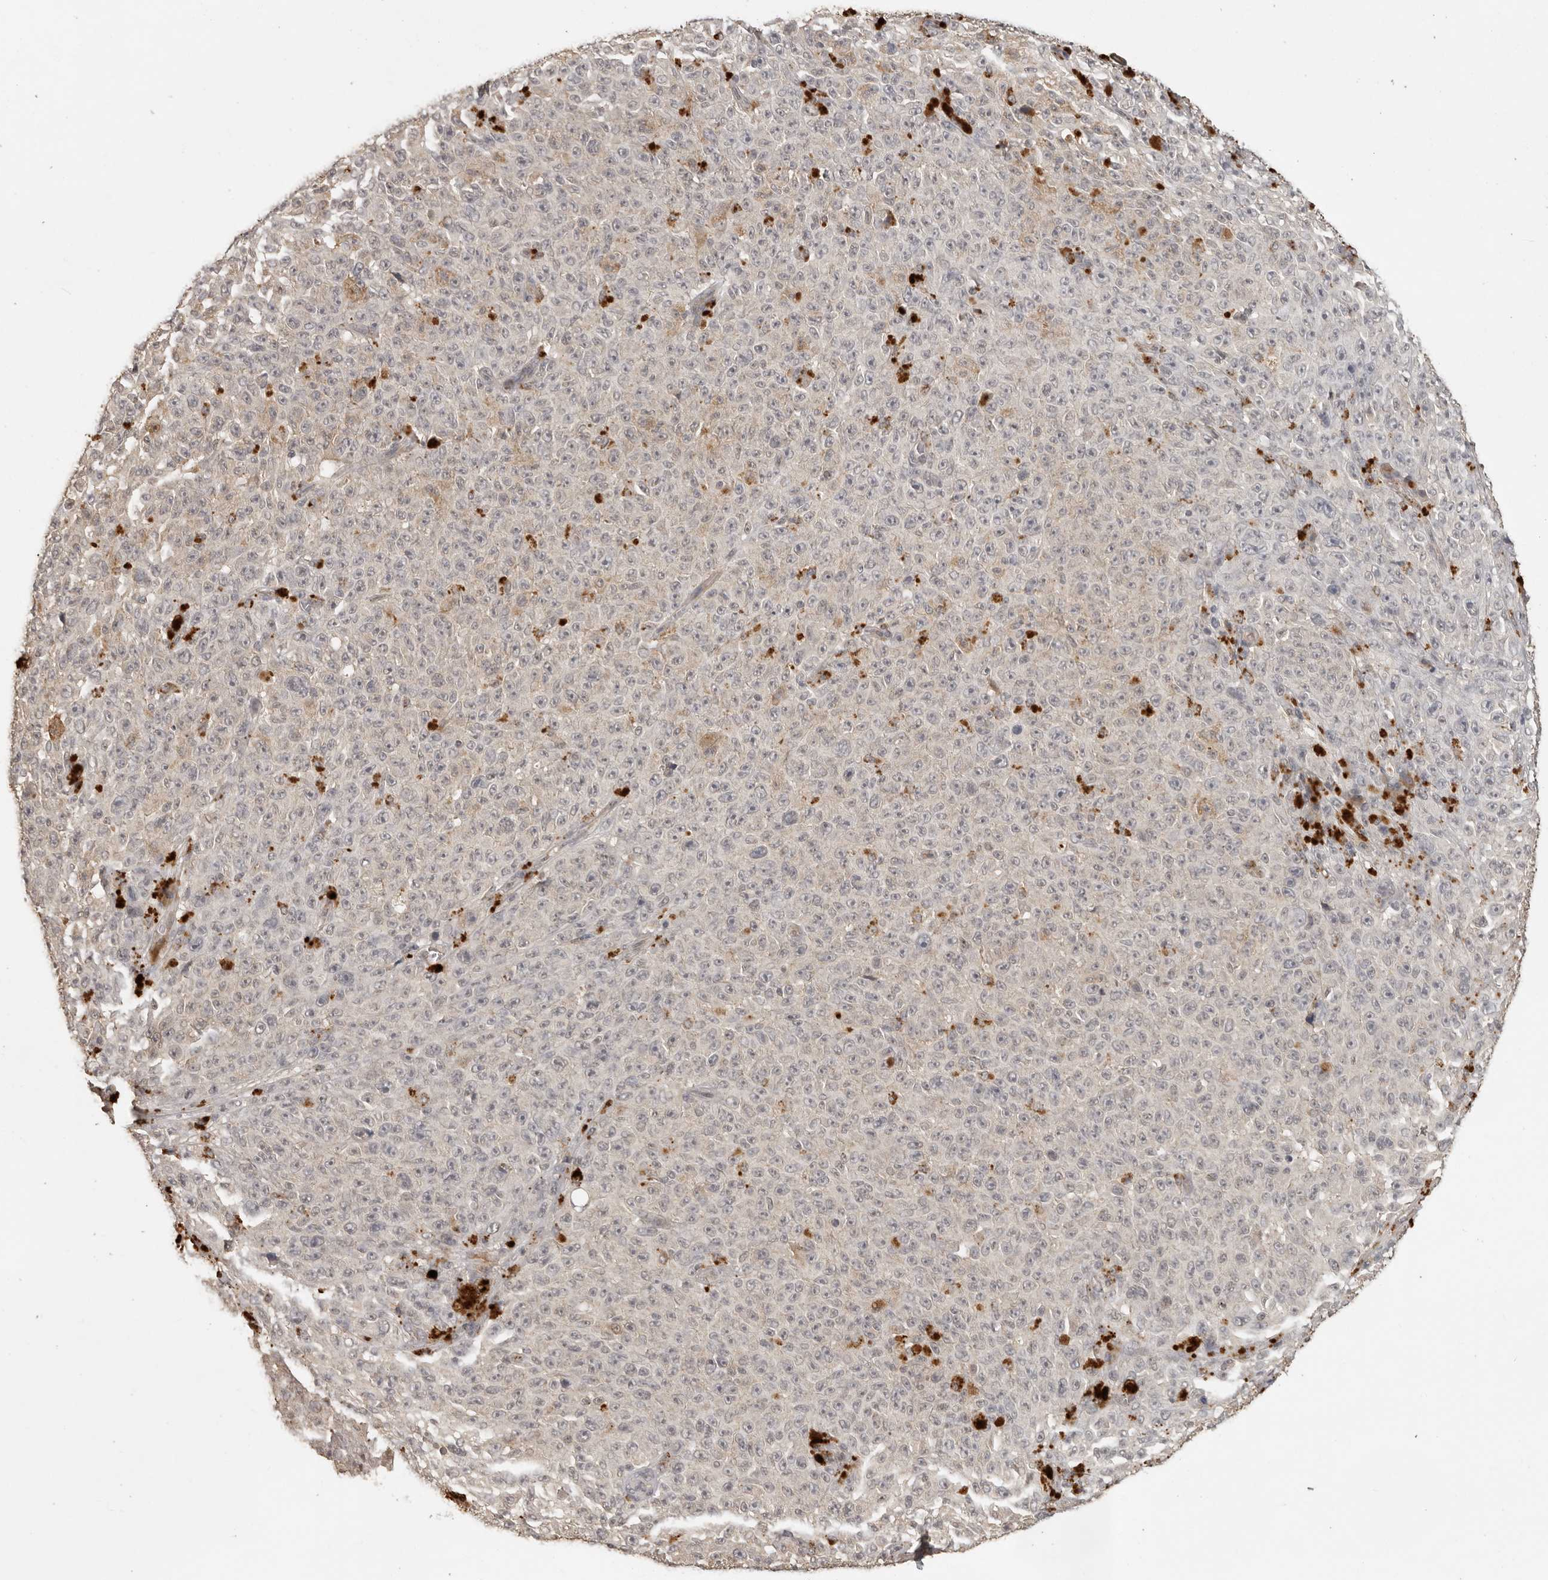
{"staining": {"intensity": "weak", "quantity": "<25%", "location": "cytoplasmic/membranous"}, "tissue": "melanoma", "cell_type": "Tumor cells", "image_type": "cancer", "snomed": [{"axis": "morphology", "description": "Malignant melanoma, NOS"}, {"axis": "topography", "description": "Skin"}], "caption": "Immunohistochemistry (IHC) micrograph of malignant melanoma stained for a protein (brown), which demonstrates no positivity in tumor cells. (IHC, brightfield microscopy, high magnification).", "gene": "CTF1", "patient": {"sex": "female", "age": 82}}